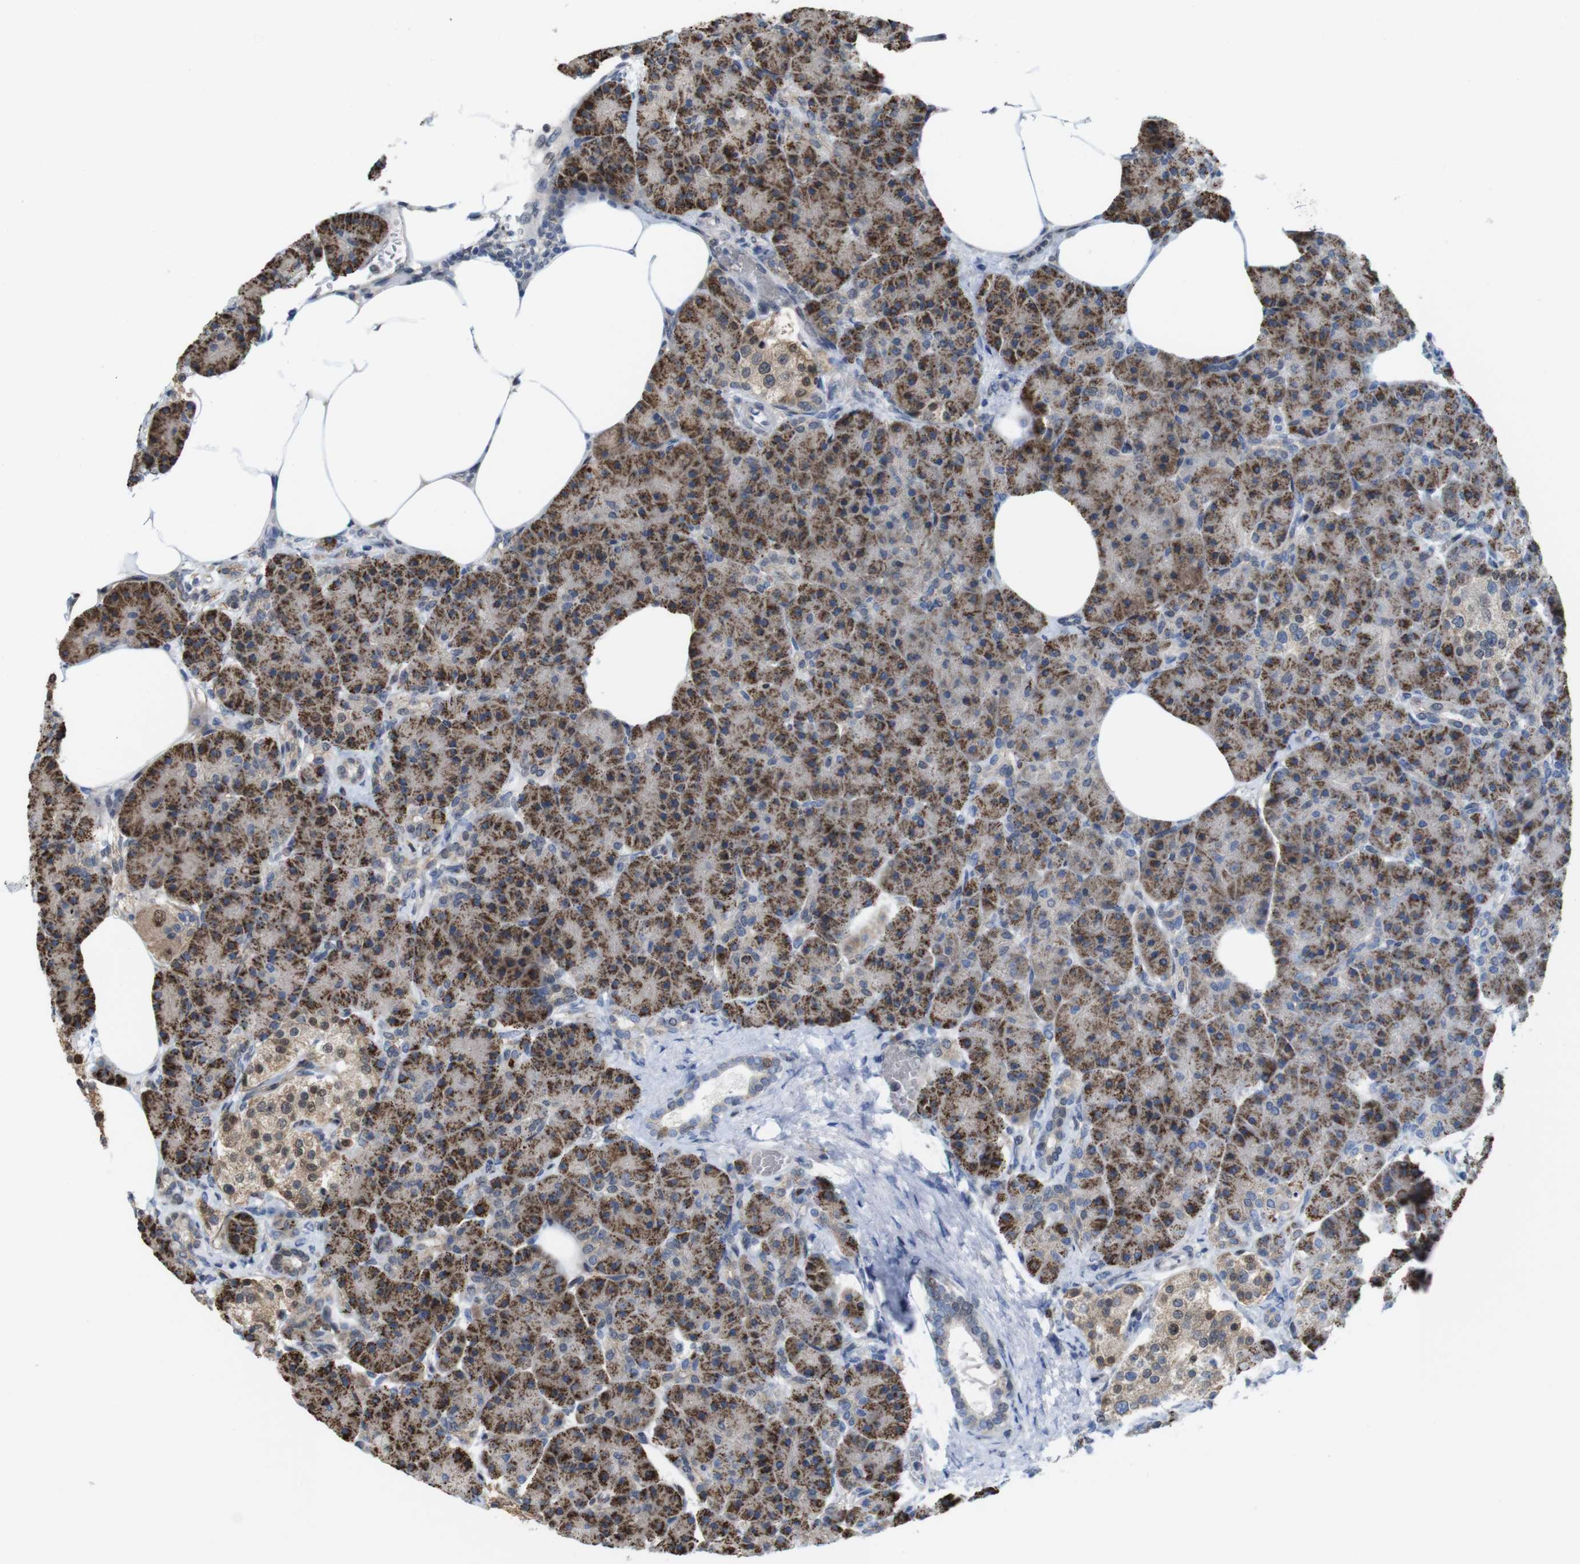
{"staining": {"intensity": "moderate", "quantity": ">75%", "location": "cytoplasmic/membranous,nuclear"}, "tissue": "pancreas", "cell_type": "Exocrine glandular cells", "image_type": "normal", "snomed": [{"axis": "morphology", "description": "Normal tissue, NOS"}, {"axis": "topography", "description": "Pancreas"}], "caption": "Normal pancreas shows moderate cytoplasmic/membranous,nuclear positivity in approximately >75% of exocrine glandular cells.", "gene": "PNMA8A", "patient": {"sex": "female", "age": 70}}